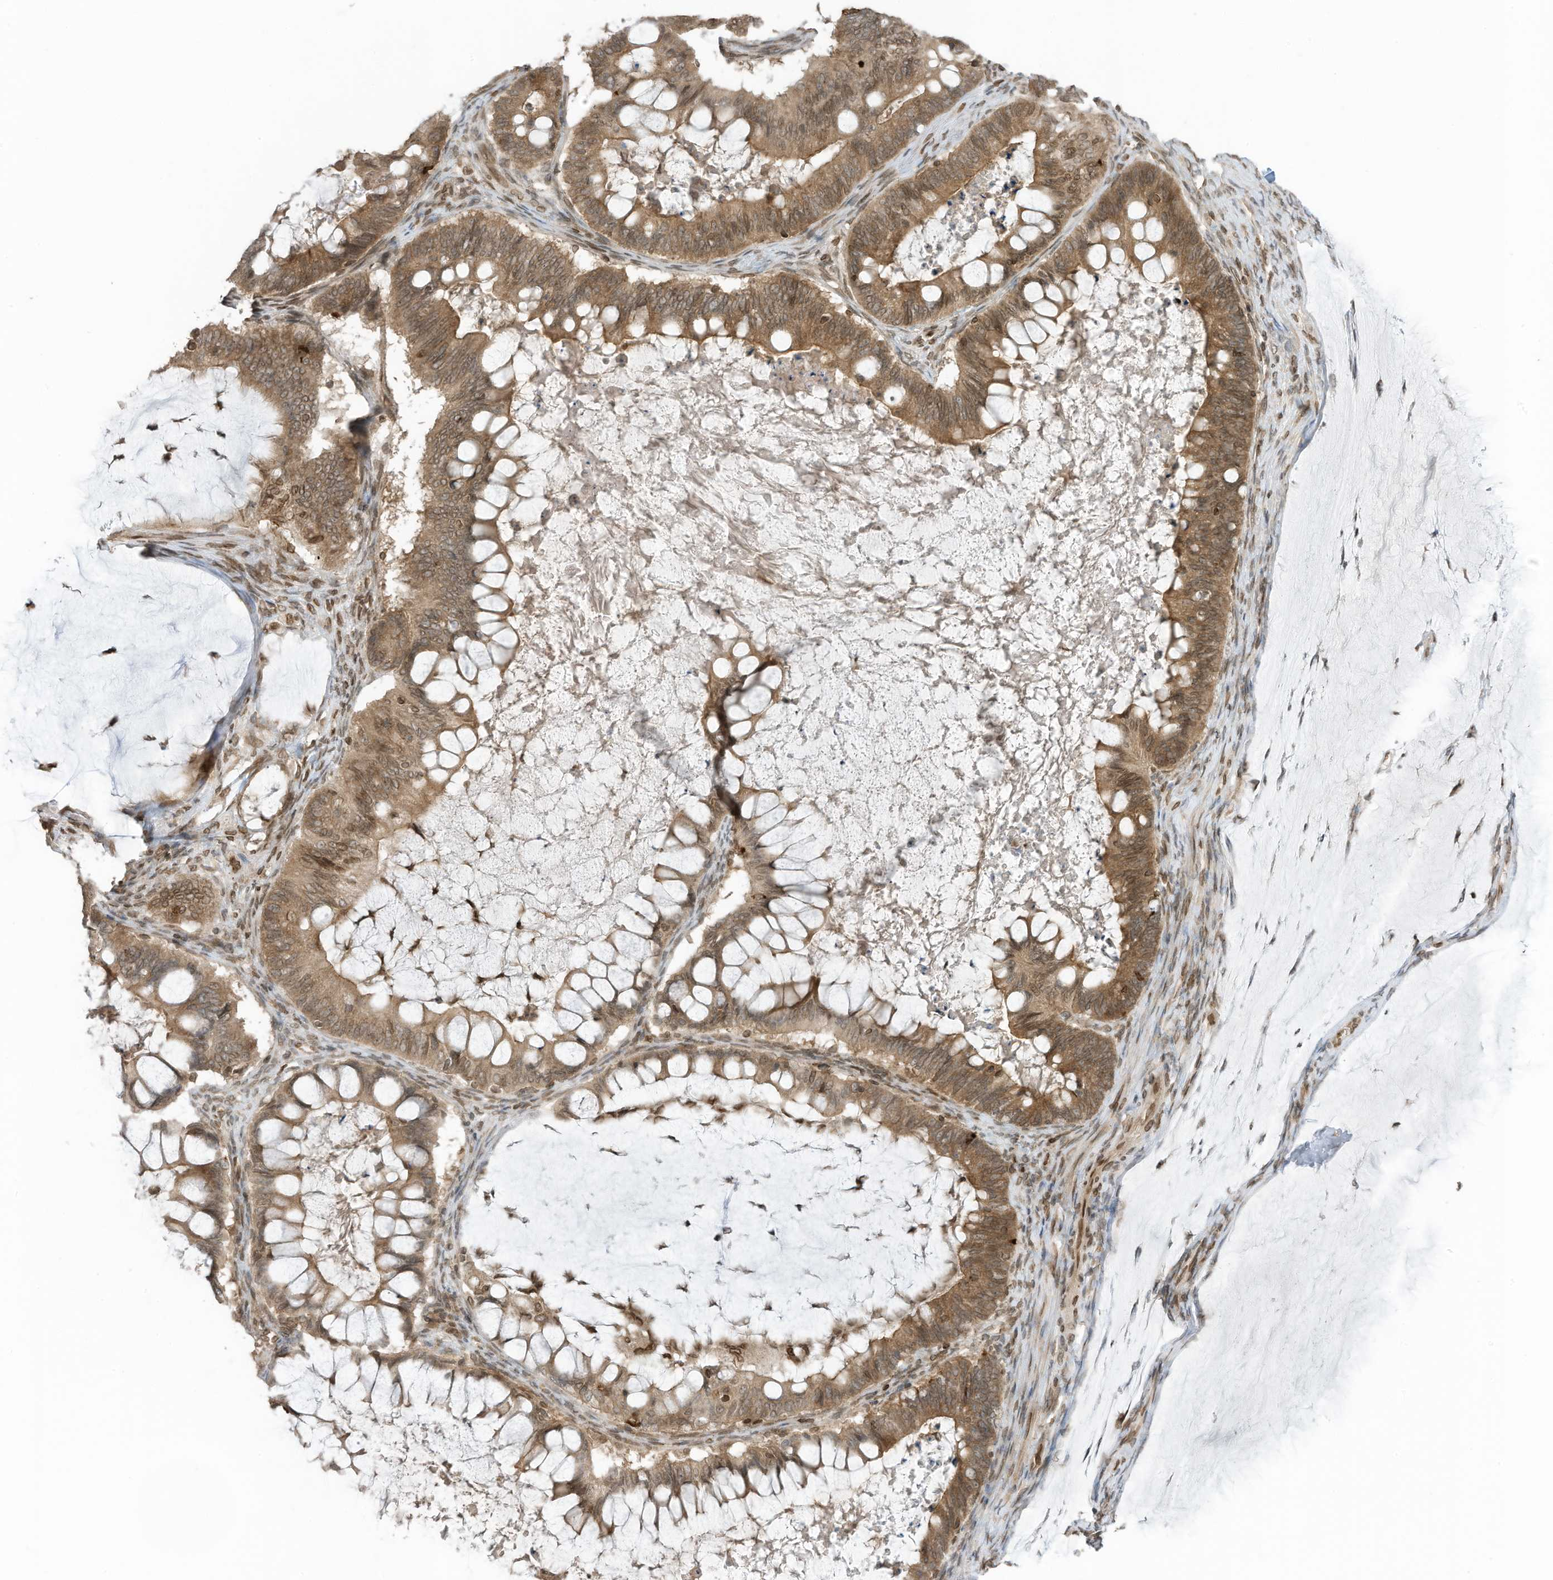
{"staining": {"intensity": "moderate", "quantity": ">75%", "location": "cytoplasmic/membranous,nuclear"}, "tissue": "ovarian cancer", "cell_type": "Tumor cells", "image_type": "cancer", "snomed": [{"axis": "morphology", "description": "Cystadenocarcinoma, mucinous, NOS"}, {"axis": "topography", "description": "Ovary"}], "caption": "The immunohistochemical stain shows moderate cytoplasmic/membranous and nuclear positivity in tumor cells of ovarian cancer tissue. The staining was performed using DAB, with brown indicating positive protein expression. Nuclei are stained blue with hematoxylin.", "gene": "RABL3", "patient": {"sex": "female", "age": 61}}